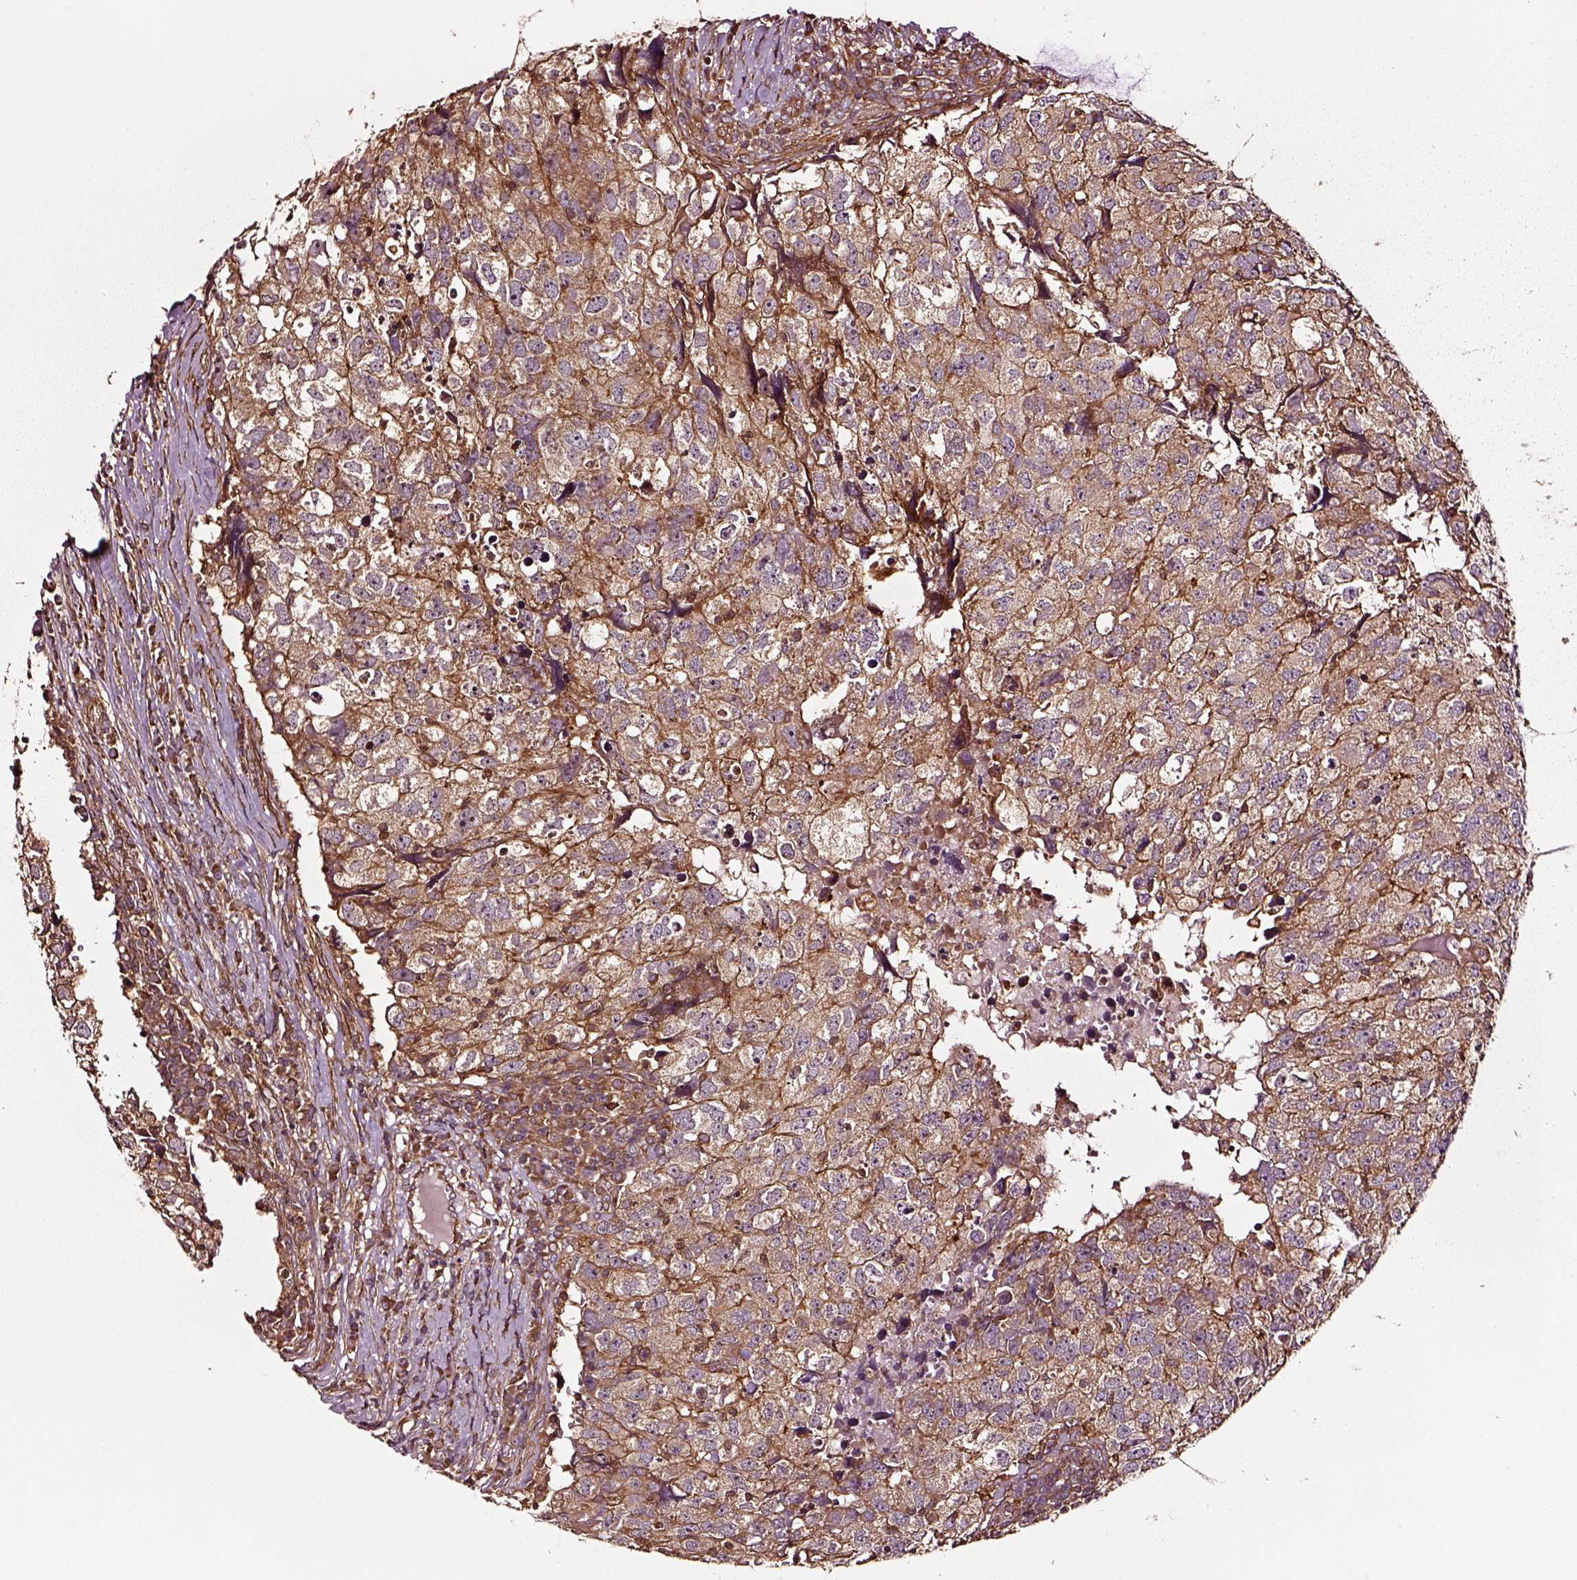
{"staining": {"intensity": "moderate", "quantity": ">75%", "location": "cytoplasmic/membranous"}, "tissue": "breast cancer", "cell_type": "Tumor cells", "image_type": "cancer", "snomed": [{"axis": "morphology", "description": "Duct carcinoma"}, {"axis": "topography", "description": "Breast"}], "caption": "A micrograph of breast cancer stained for a protein displays moderate cytoplasmic/membranous brown staining in tumor cells.", "gene": "RASSF5", "patient": {"sex": "female", "age": 30}}